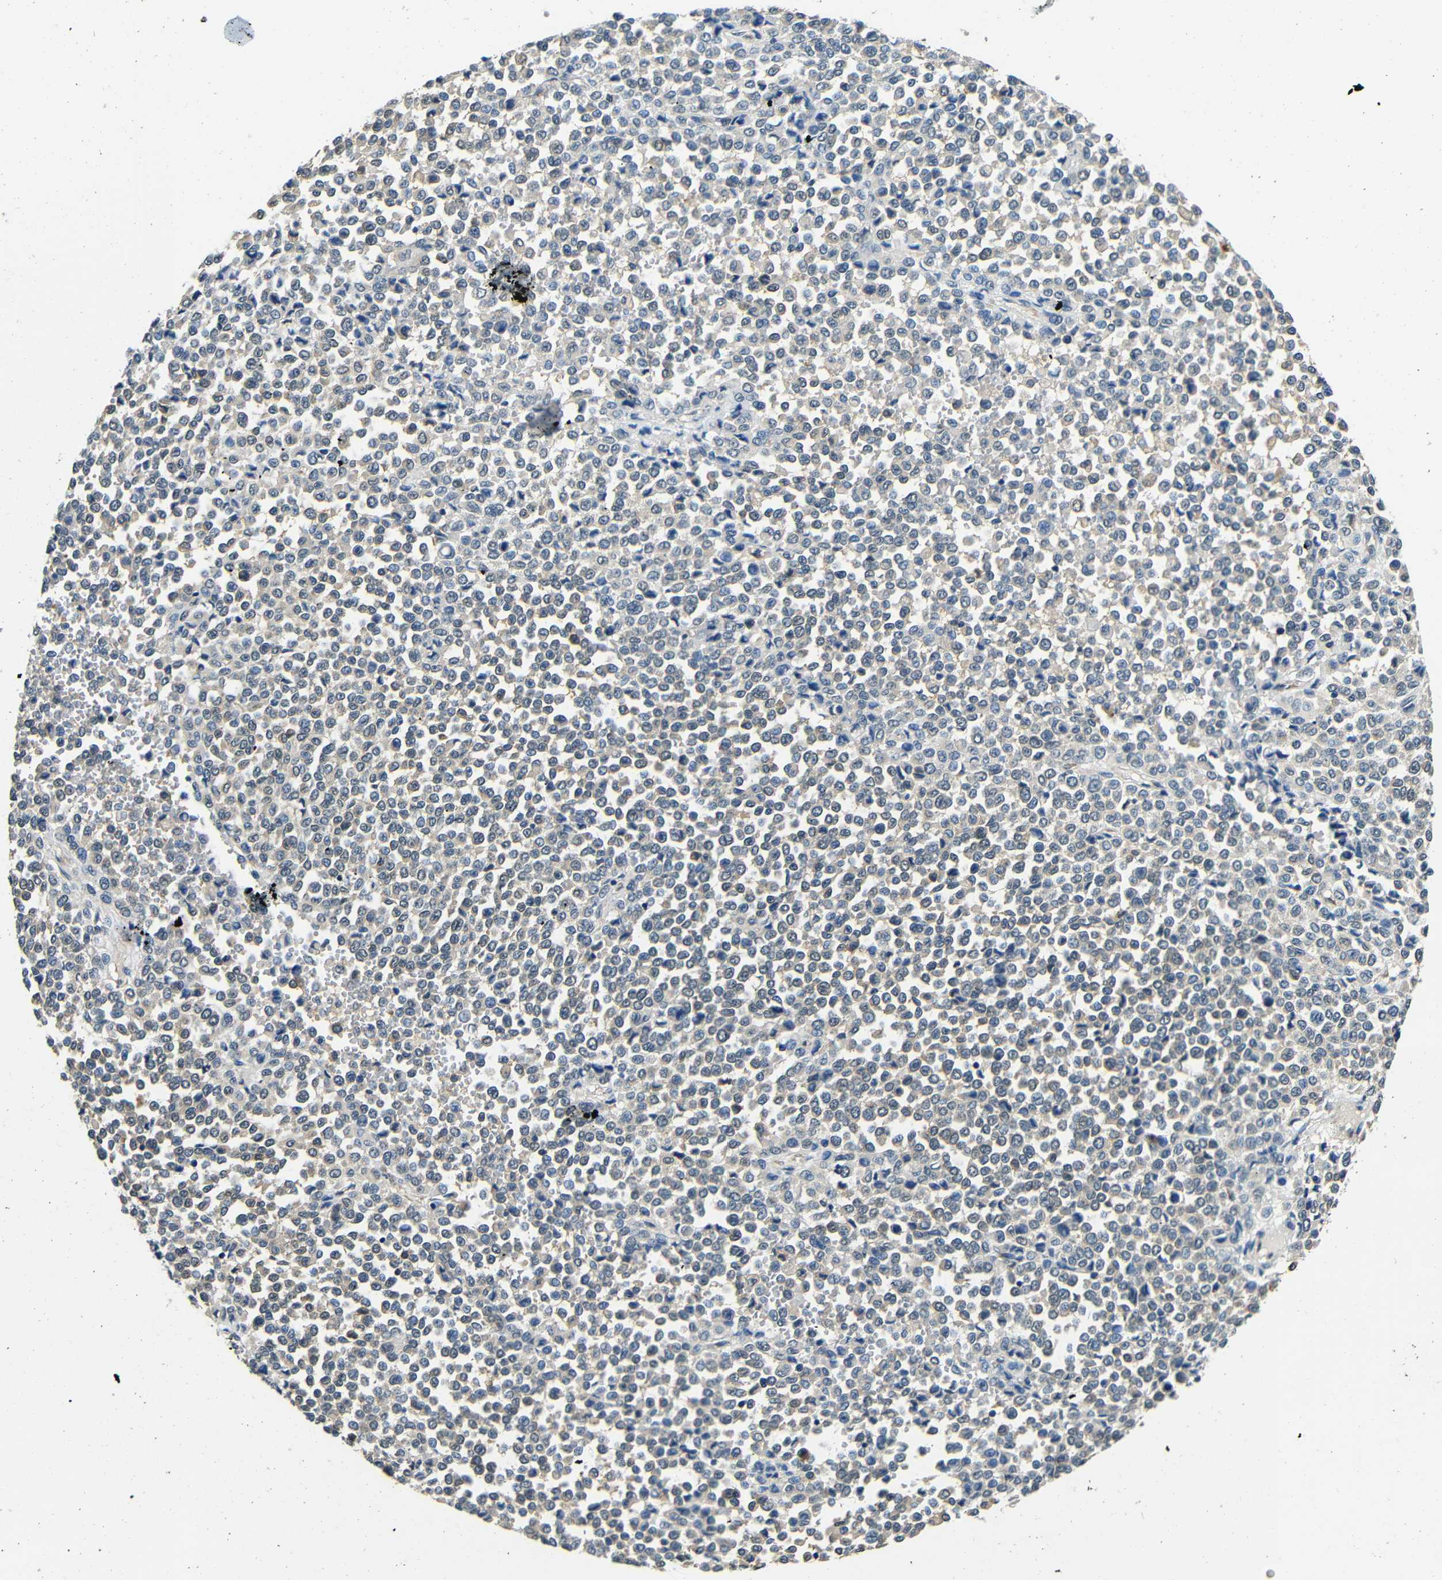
{"staining": {"intensity": "negative", "quantity": "none", "location": "none"}, "tissue": "melanoma", "cell_type": "Tumor cells", "image_type": "cancer", "snomed": [{"axis": "morphology", "description": "Malignant melanoma, Metastatic site"}, {"axis": "topography", "description": "Pancreas"}], "caption": "Tumor cells show no significant staining in malignant melanoma (metastatic site).", "gene": "ADAP1", "patient": {"sex": "female", "age": 30}}